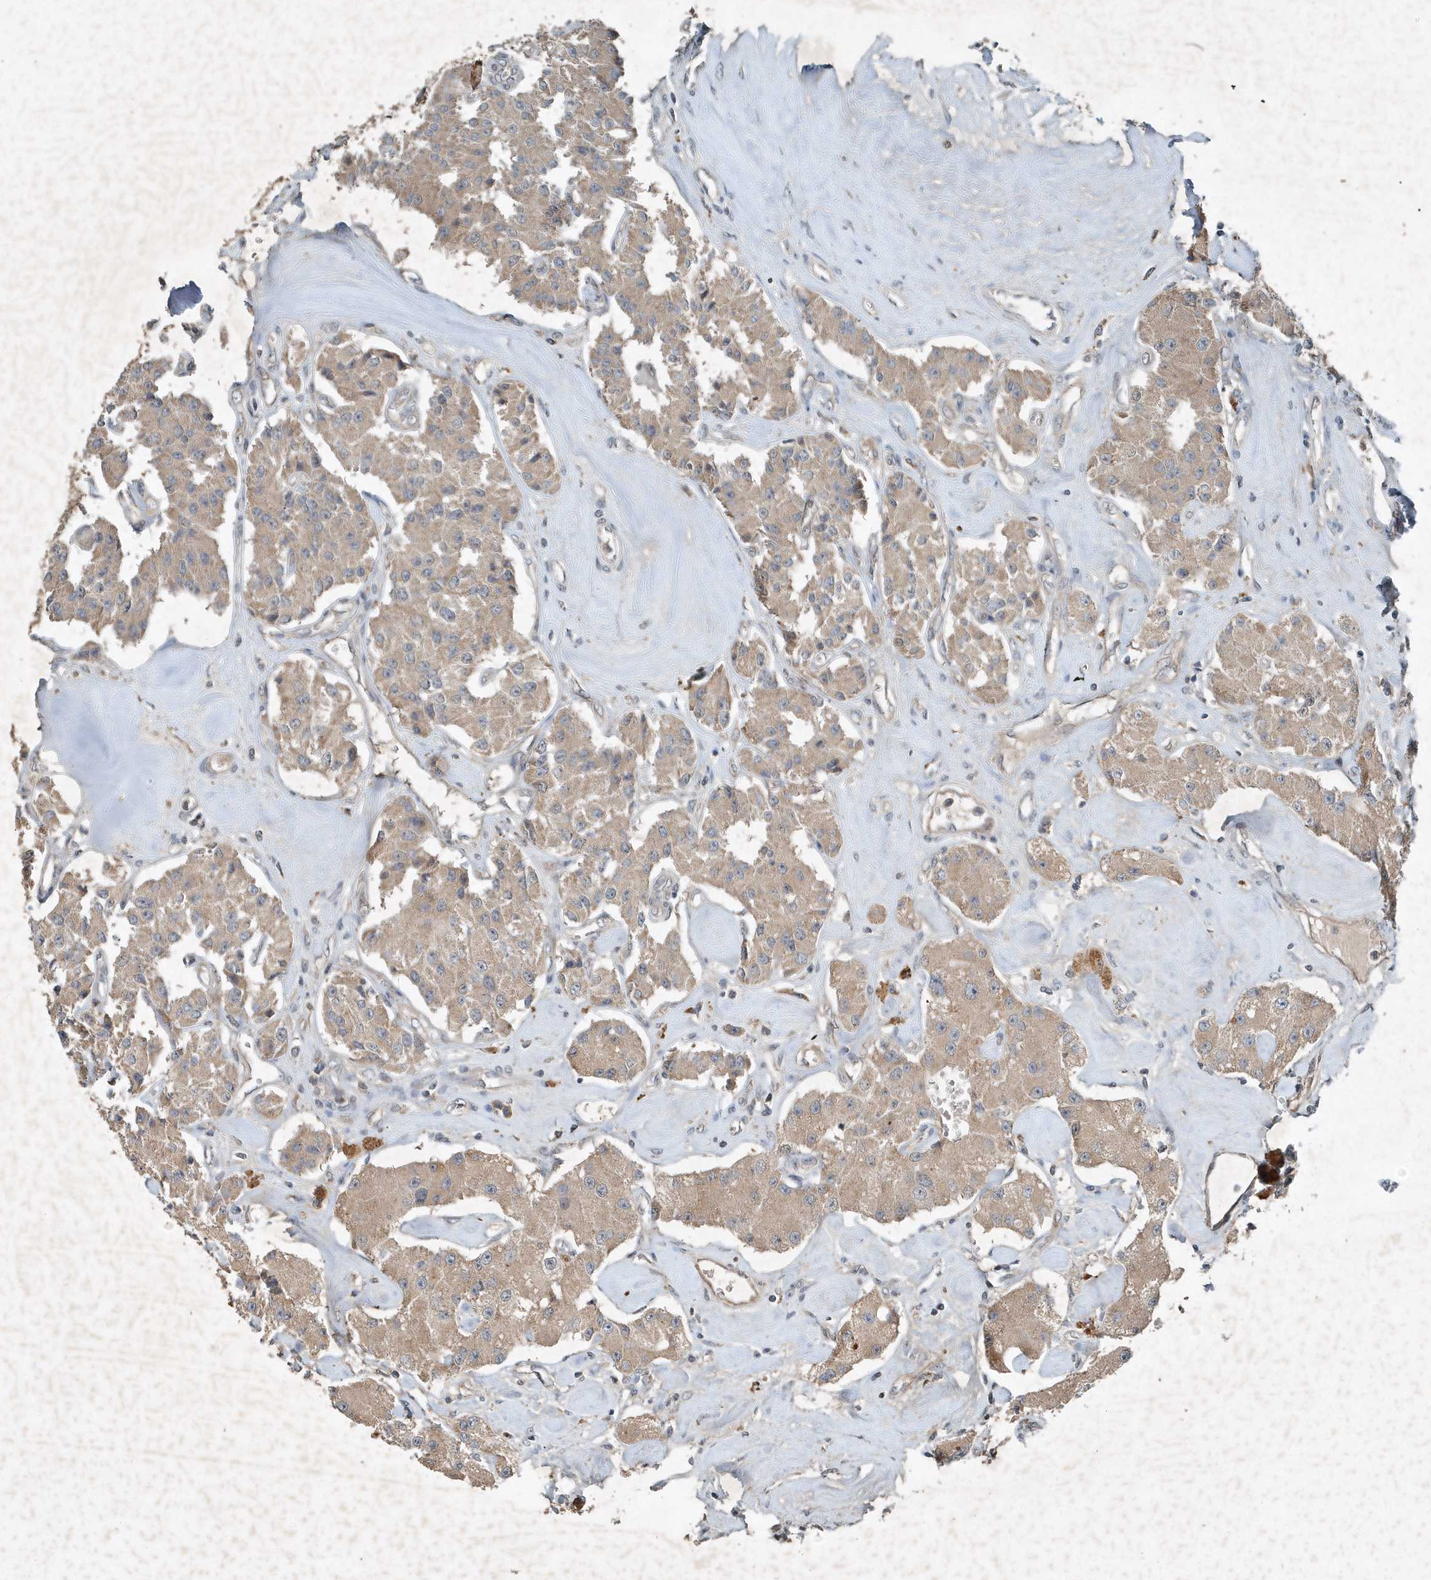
{"staining": {"intensity": "weak", "quantity": ">75%", "location": "cytoplasmic/membranous"}, "tissue": "carcinoid", "cell_type": "Tumor cells", "image_type": "cancer", "snomed": [{"axis": "morphology", "description": "Carcinoid, malignant, NOS"}, {"axis": "topography", "description": "Pancreas"}], "caption": "Carcinoid (malignant) stained for a protein (brown) demonstrates weak cytoplasmic/membranous positive expression in approximately >75% of tumor cells.", "gene": "SCFD2", "patient": {"sex": "male", "age": 41}}